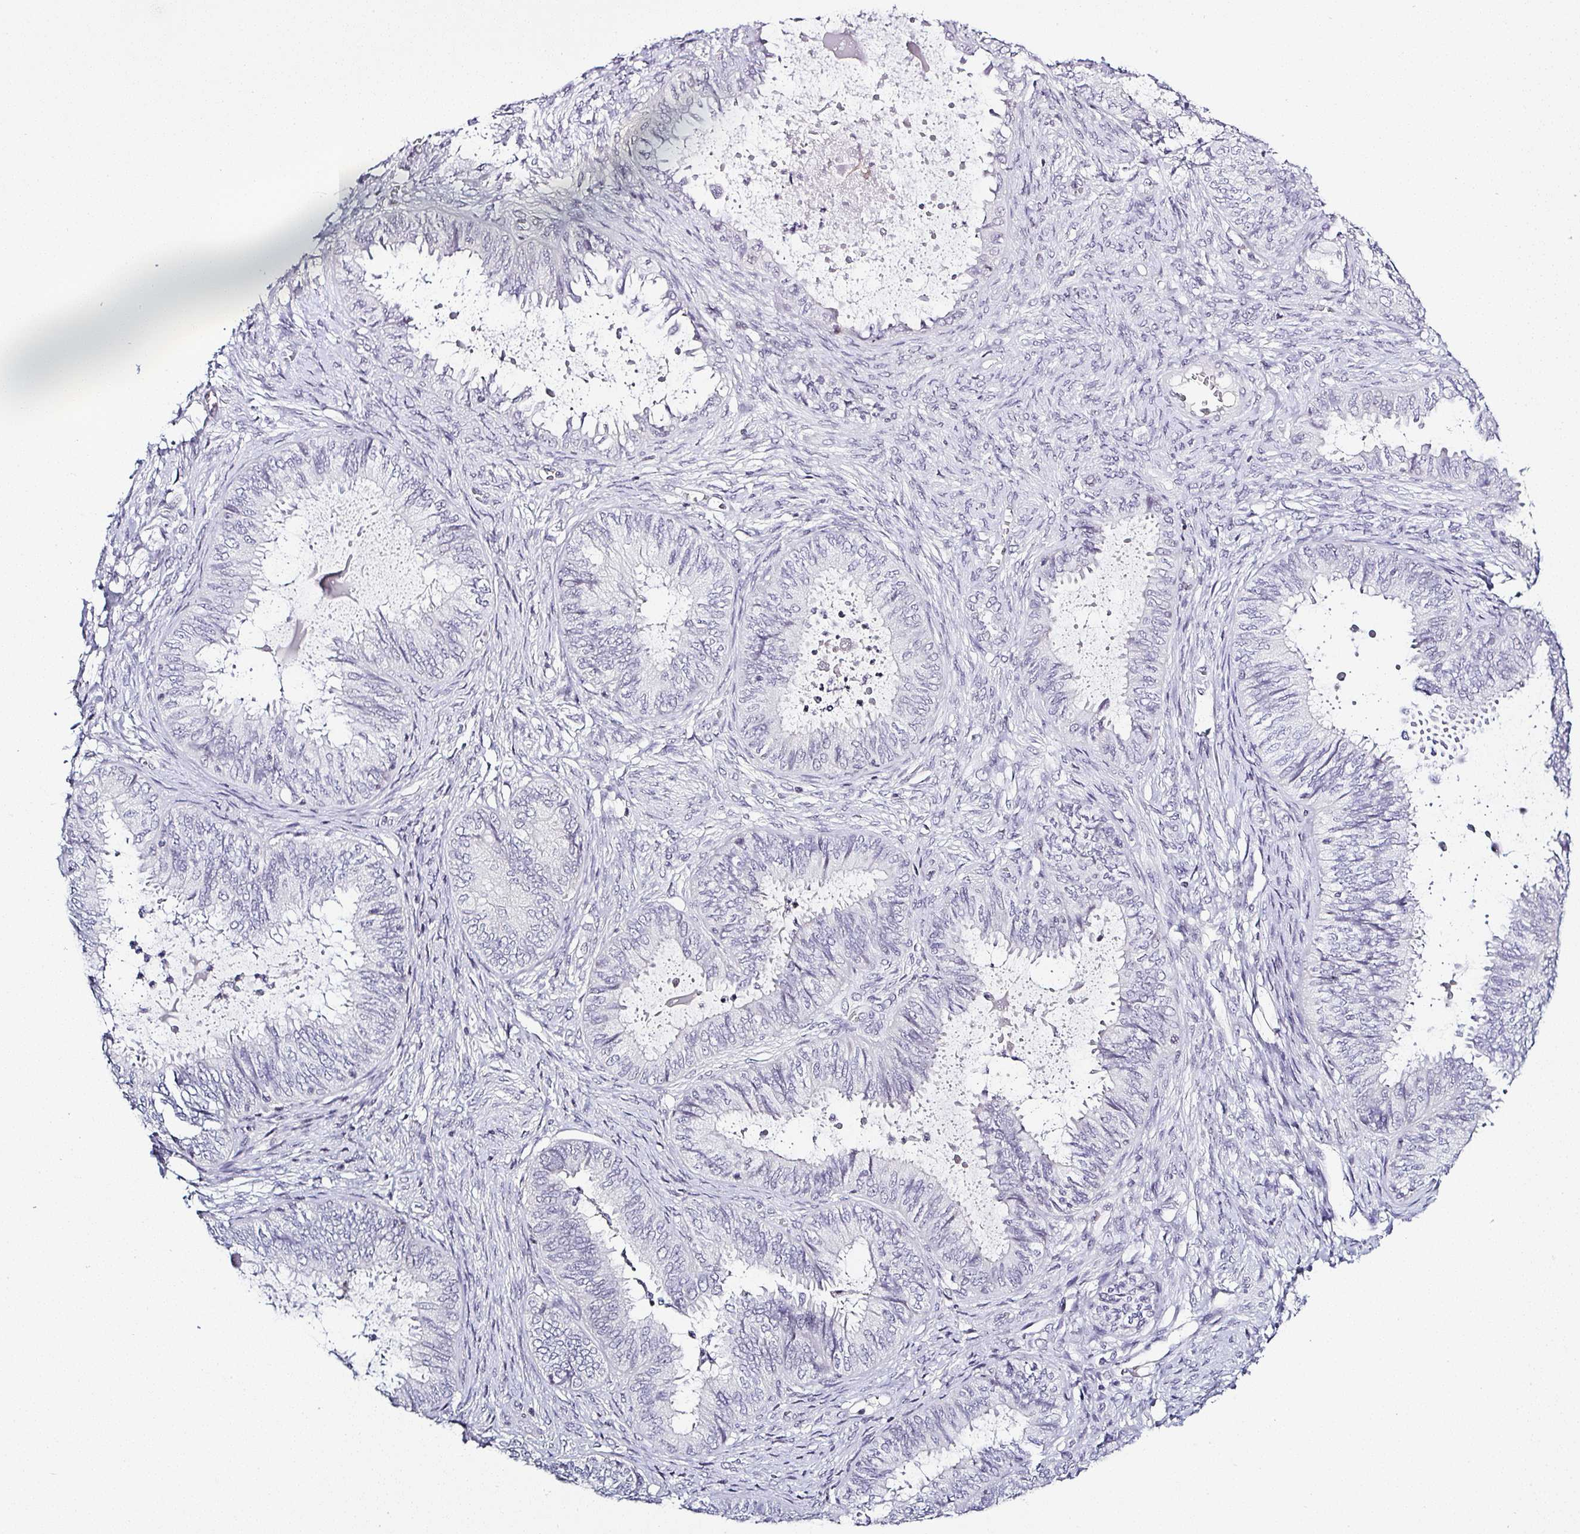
{"staining": {"intensity": "negative", "quantity": "none", "location": "none"}, "tissue": "ovarian cancer", "cell_type": "Tumor cells", "image_type": "cancer", "snomed": [{"axis": "morphology", "description": "Carcinoma, endometroid"}, {"axis": "topography", "description": "Ovary"}], "caption": "This is an immunohistochemistry photomicrograph of ovarian cancer (endometroid carcinoma). There is no staining in tumor cells.", "gene": "SERPINB3", "patient": {"sex": "female", "age": 70}}